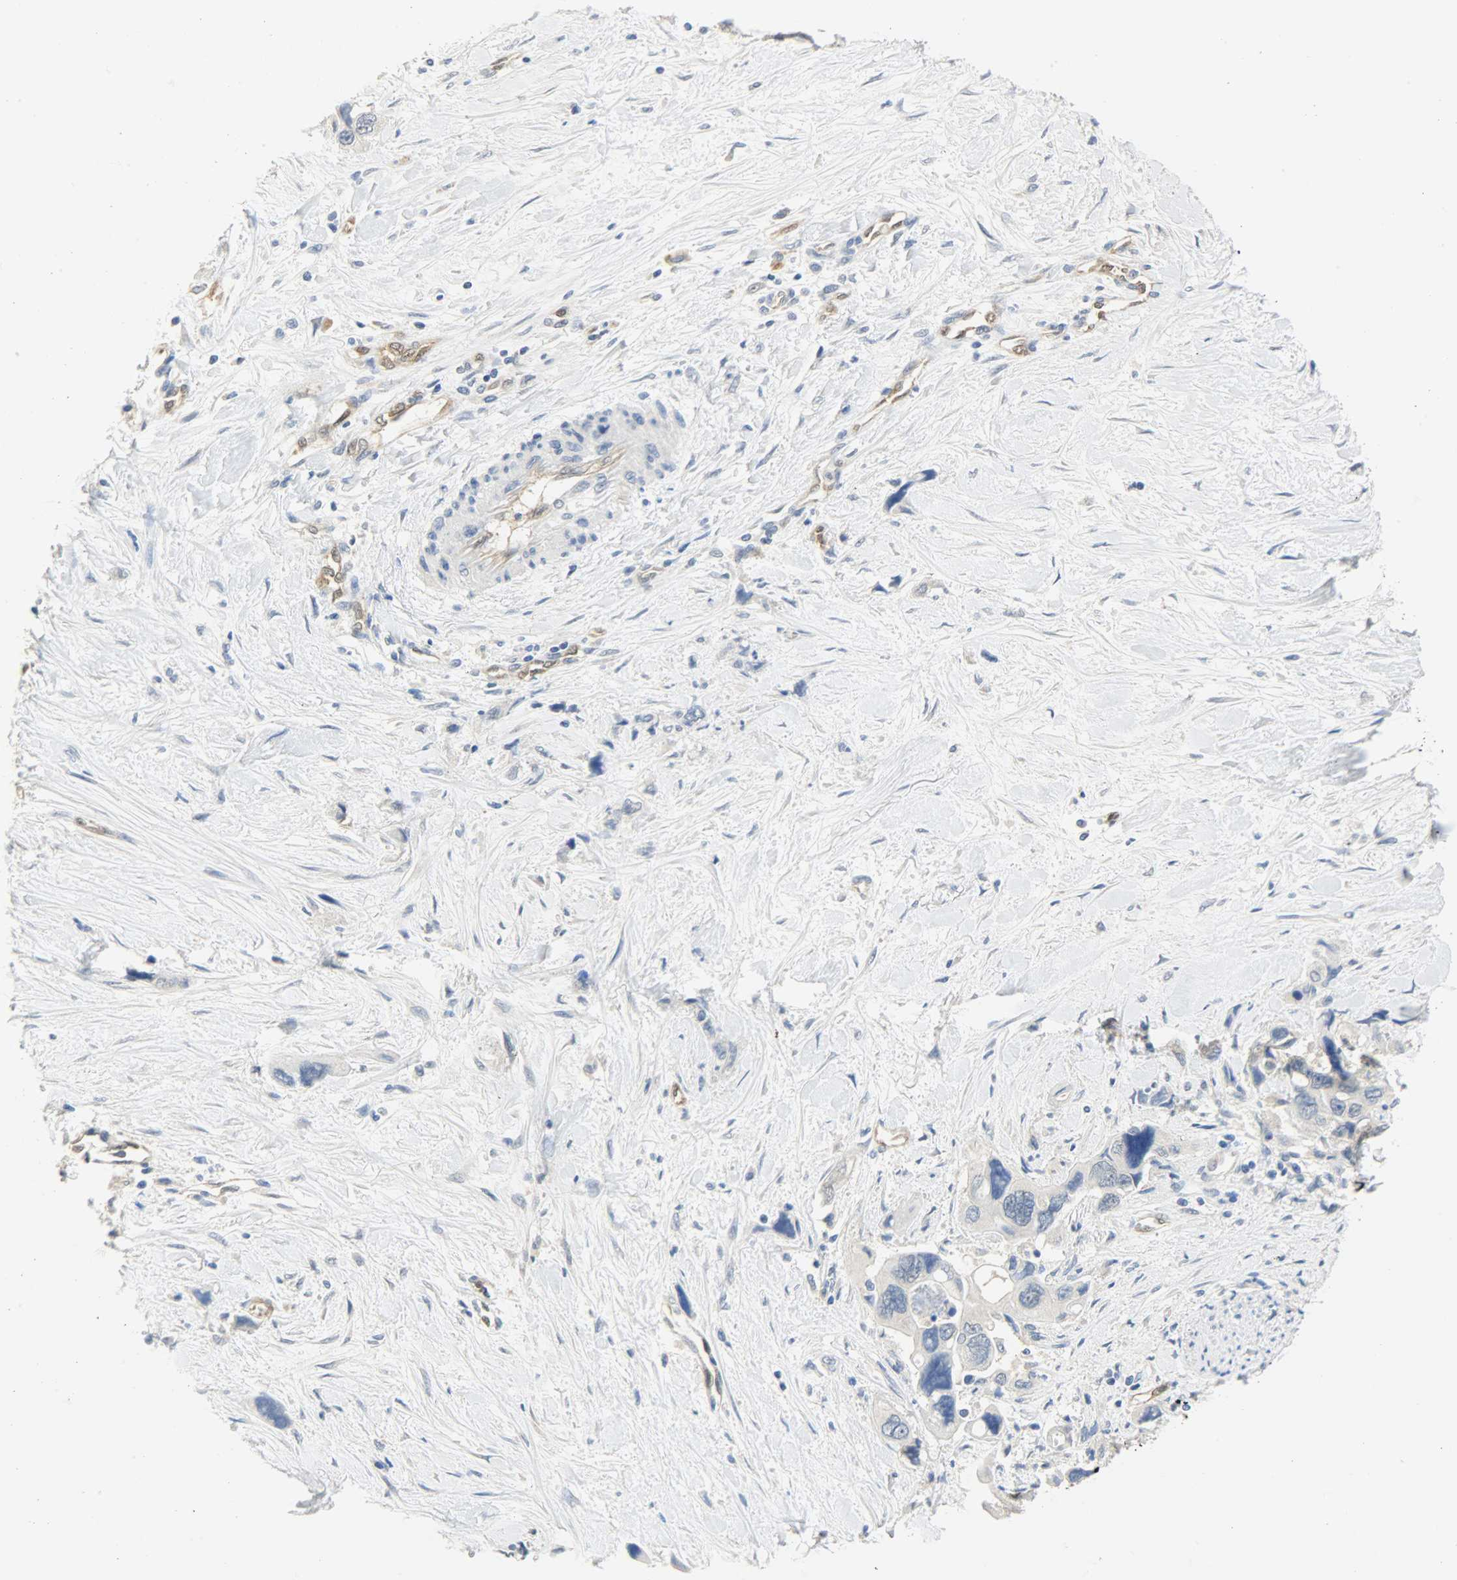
{"staining": {"intensity": "negative", "quantity": "none", "location": "none"}, "tissue": "pancreatic cancer", "cell_type": "Tumor cells", "image_type": "cancer", "snomed": [{"axis": "morphology", "description": "Adenocarcinoma, NOS"}, {"axis": "topography", "description": "Pancreas"}], "caption": "Immunohistochemistry micrograph of neoplastic tissue: human pancreatic cancer (adenocarcinoma) stained with DAB reveals no significant protein expression in tumor cells. (Immunohistochemistry (ihc), brightfield microscopy, high magnification).", "gene": "FKBP1A", "patient": {"sex": "male", "age": 46}}